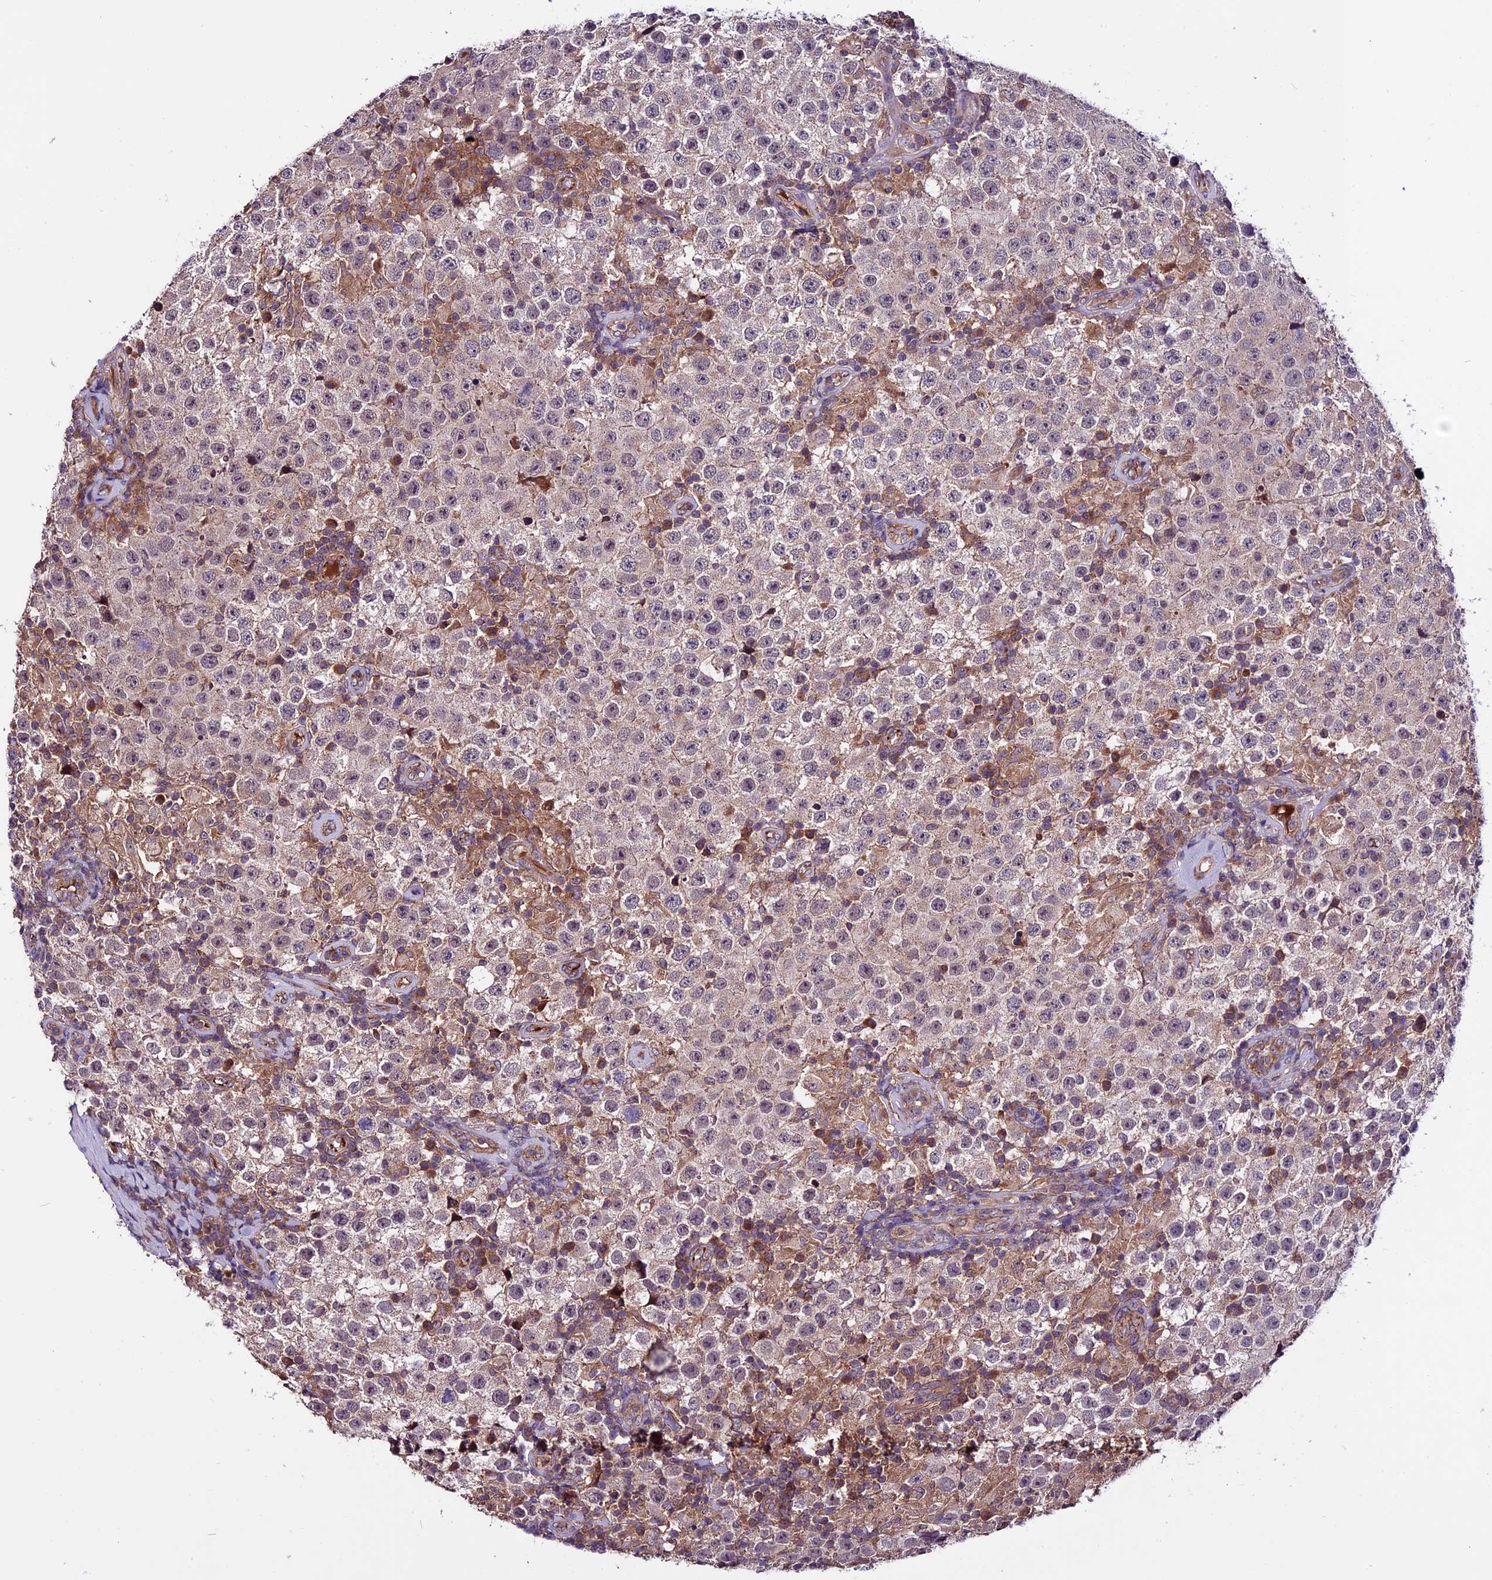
{"staining": {"intensity": "weak", "quantity": ">75%", "location": "cytoplasmic/membranous"}, "tissue": "testis cancer", "cell_type": "Tumor cells", "image_type": "cancer", "snomed": [{"axis": "morphology", "description": "Normal tissue, NOS"}, {"axis": "morphology", "description": "Urothelial carcinoma, High grade"}, {"axis": "morphology", "description": "Seminoma, NOS"}, {"axis": "morphology", "description": "Carcinoma, Embryonal, NOS"}, {"axis": "topography", "description": "Urinary bladder"}, {"axis": "topography", "description": "Testis"}], "caption": "This micrograph shows embryonal carcinoma (testis) stained with IHC to label a protein in brown. The cytoplasmic/membranous of tumor cells show weak positivity for the protein. Nuclei are counter-stained blue.", "gene": "RINL", "patient": {"sex": "male", "age": 41}}